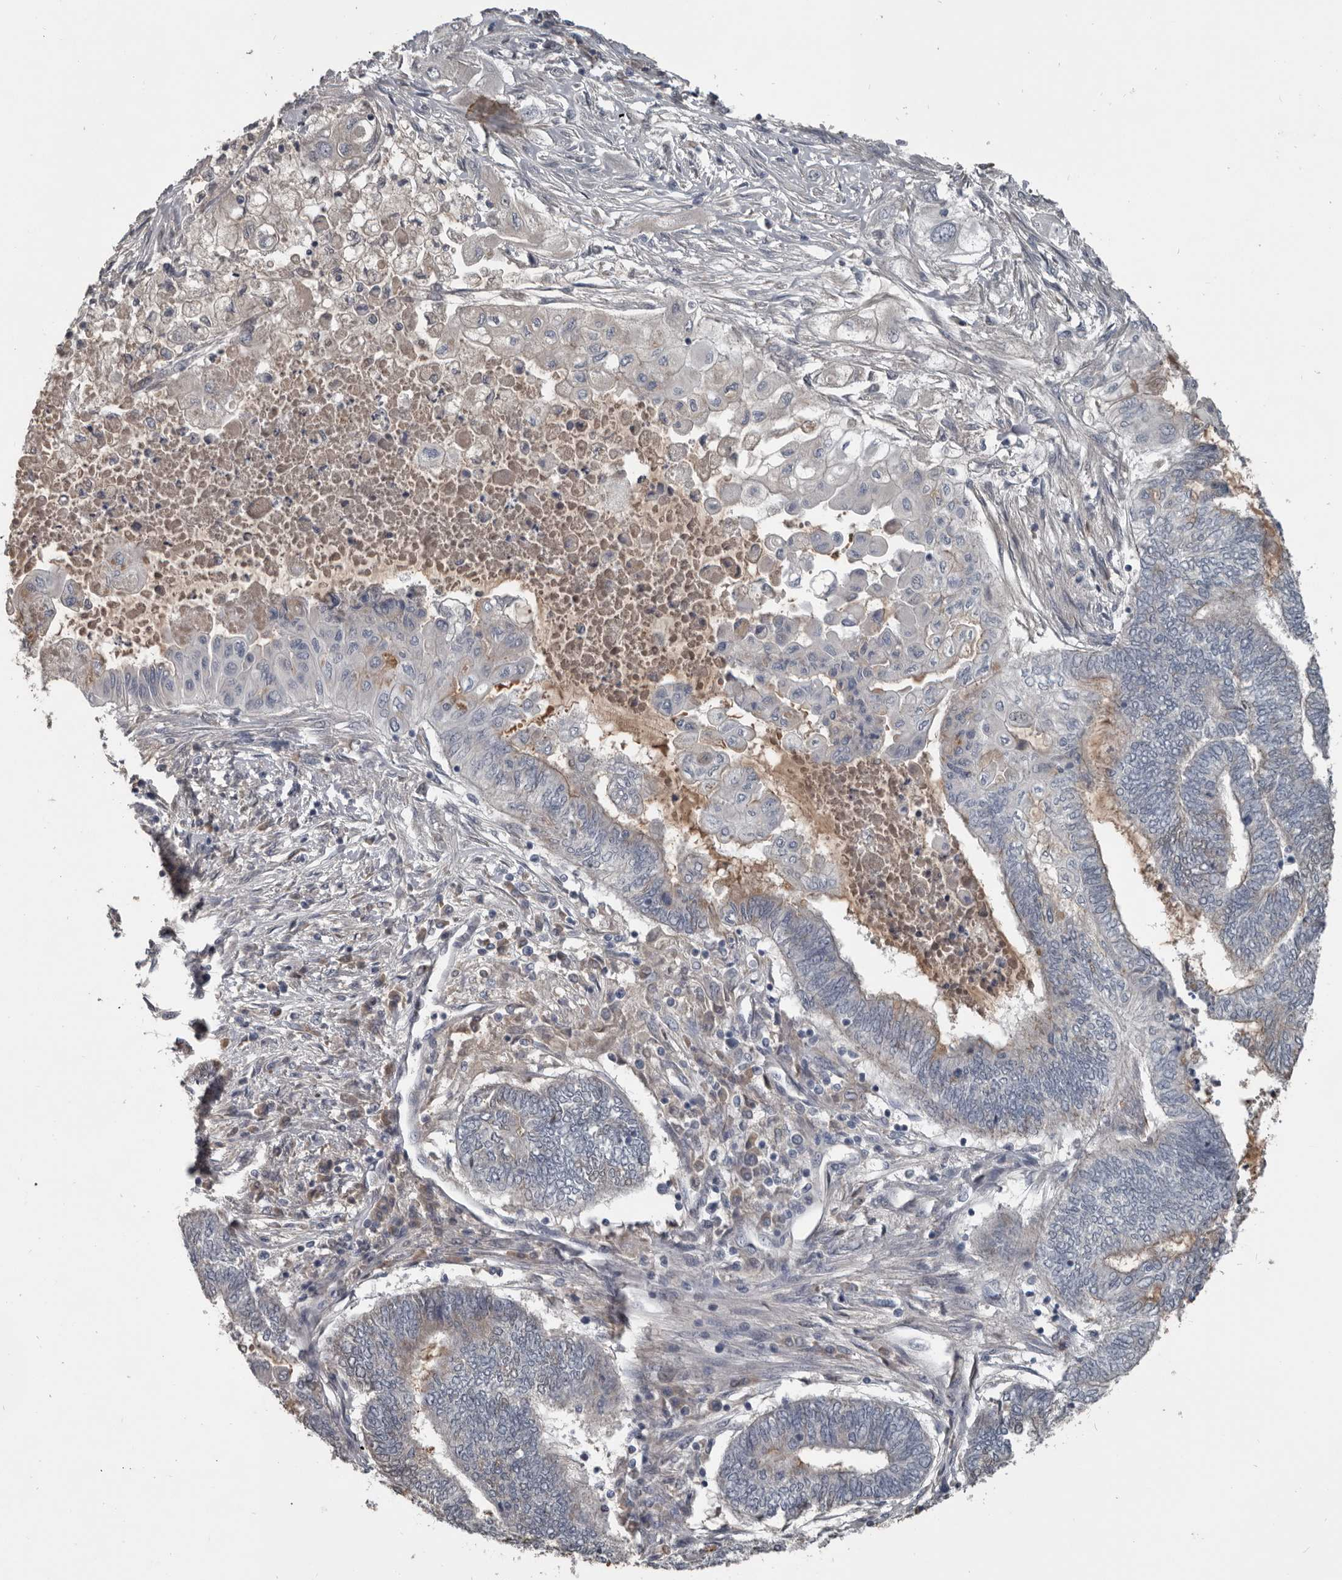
{"staining": {"intensity": "moderate", "quantity": "<25%", "location": "cytoplasmic/membranous"}, "tissue": "endometrial cancer", "cell_type": "Tumor cells", "image_type": "cancer", "snomed": [{"axis": "morphology", "description": "Adenocarcinoma, NOS"}, {"axis": "topography", "description": "Uterus"}, {"axis": "topography", "description": "Endometrium"}], "caption": "Protein staining exhibits moderate cytoplasmic/membranous staining in about <25% of tumor cells in endometrial cancer (adenocarcinoma). (IHC, brightfield microscopy, high magnification).", "gene": "C1orf216", "patient": {"sex": "female", "age": 70}}